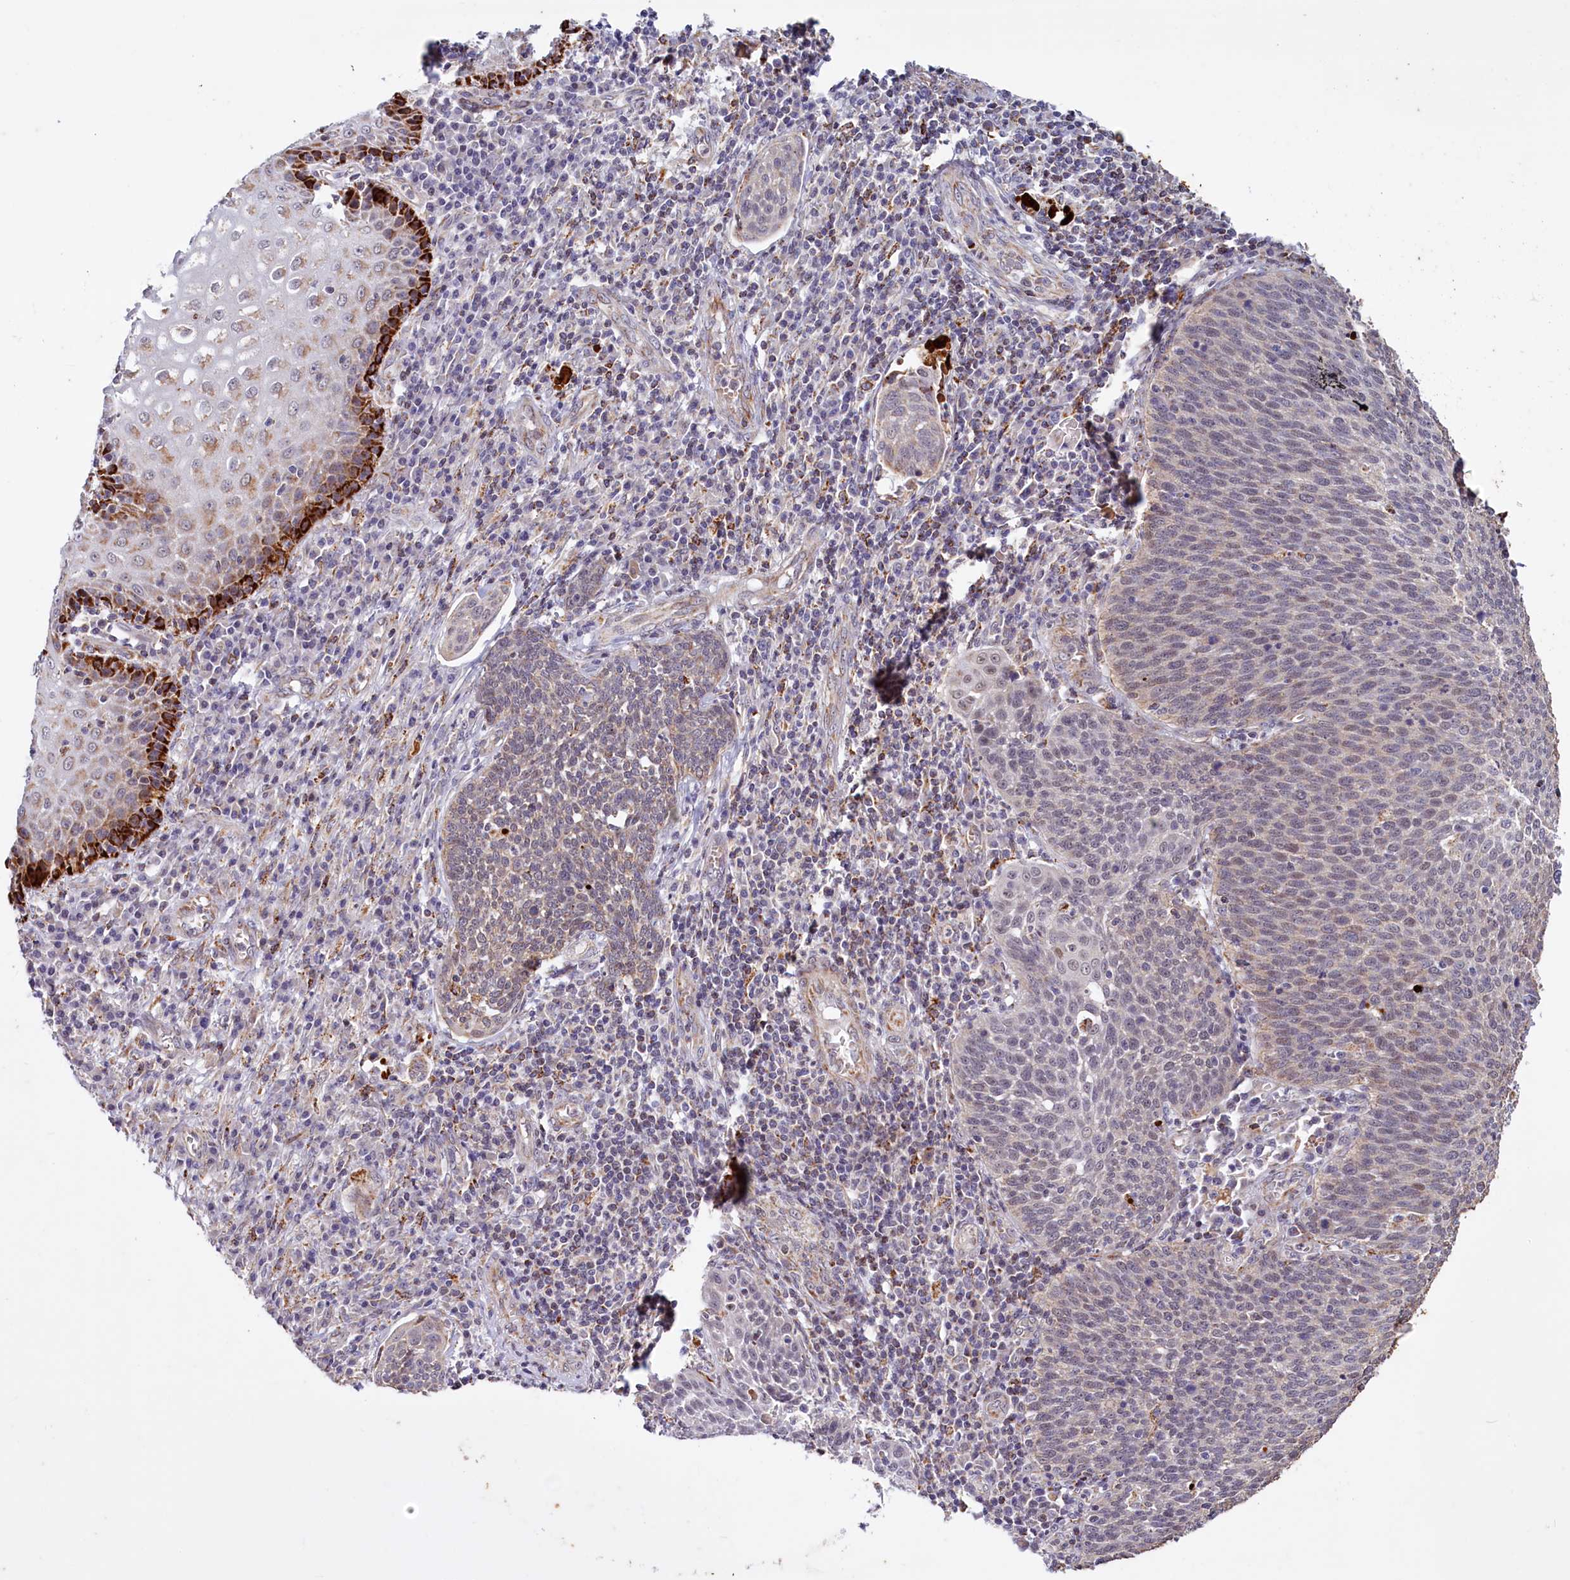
{"staining": {"intensity": "strong", "quantity": "<25%", "location": "cytoplasmic/membranous"}, "tissue": "cervical cancer", "cell_type": "Tumor cells", "image_type": "cancer", "snomed": [{"axis": "morphology", "description": "Squamous cell carcinoma, NOS"}, {"axis": "topography", "description": "Cervix"}], "caption": "Immunohistochemistry (IHC) (DAB (3,3'-diaminobenzidine)) staining of cervical cancer (squamous cell carcinoma) shows strong cytoplasmic/membranous protein staining in approximately <25% of tumor cells.", "gene": "DYNC2H1", "patient": {"sex": "female", "age": 34}}